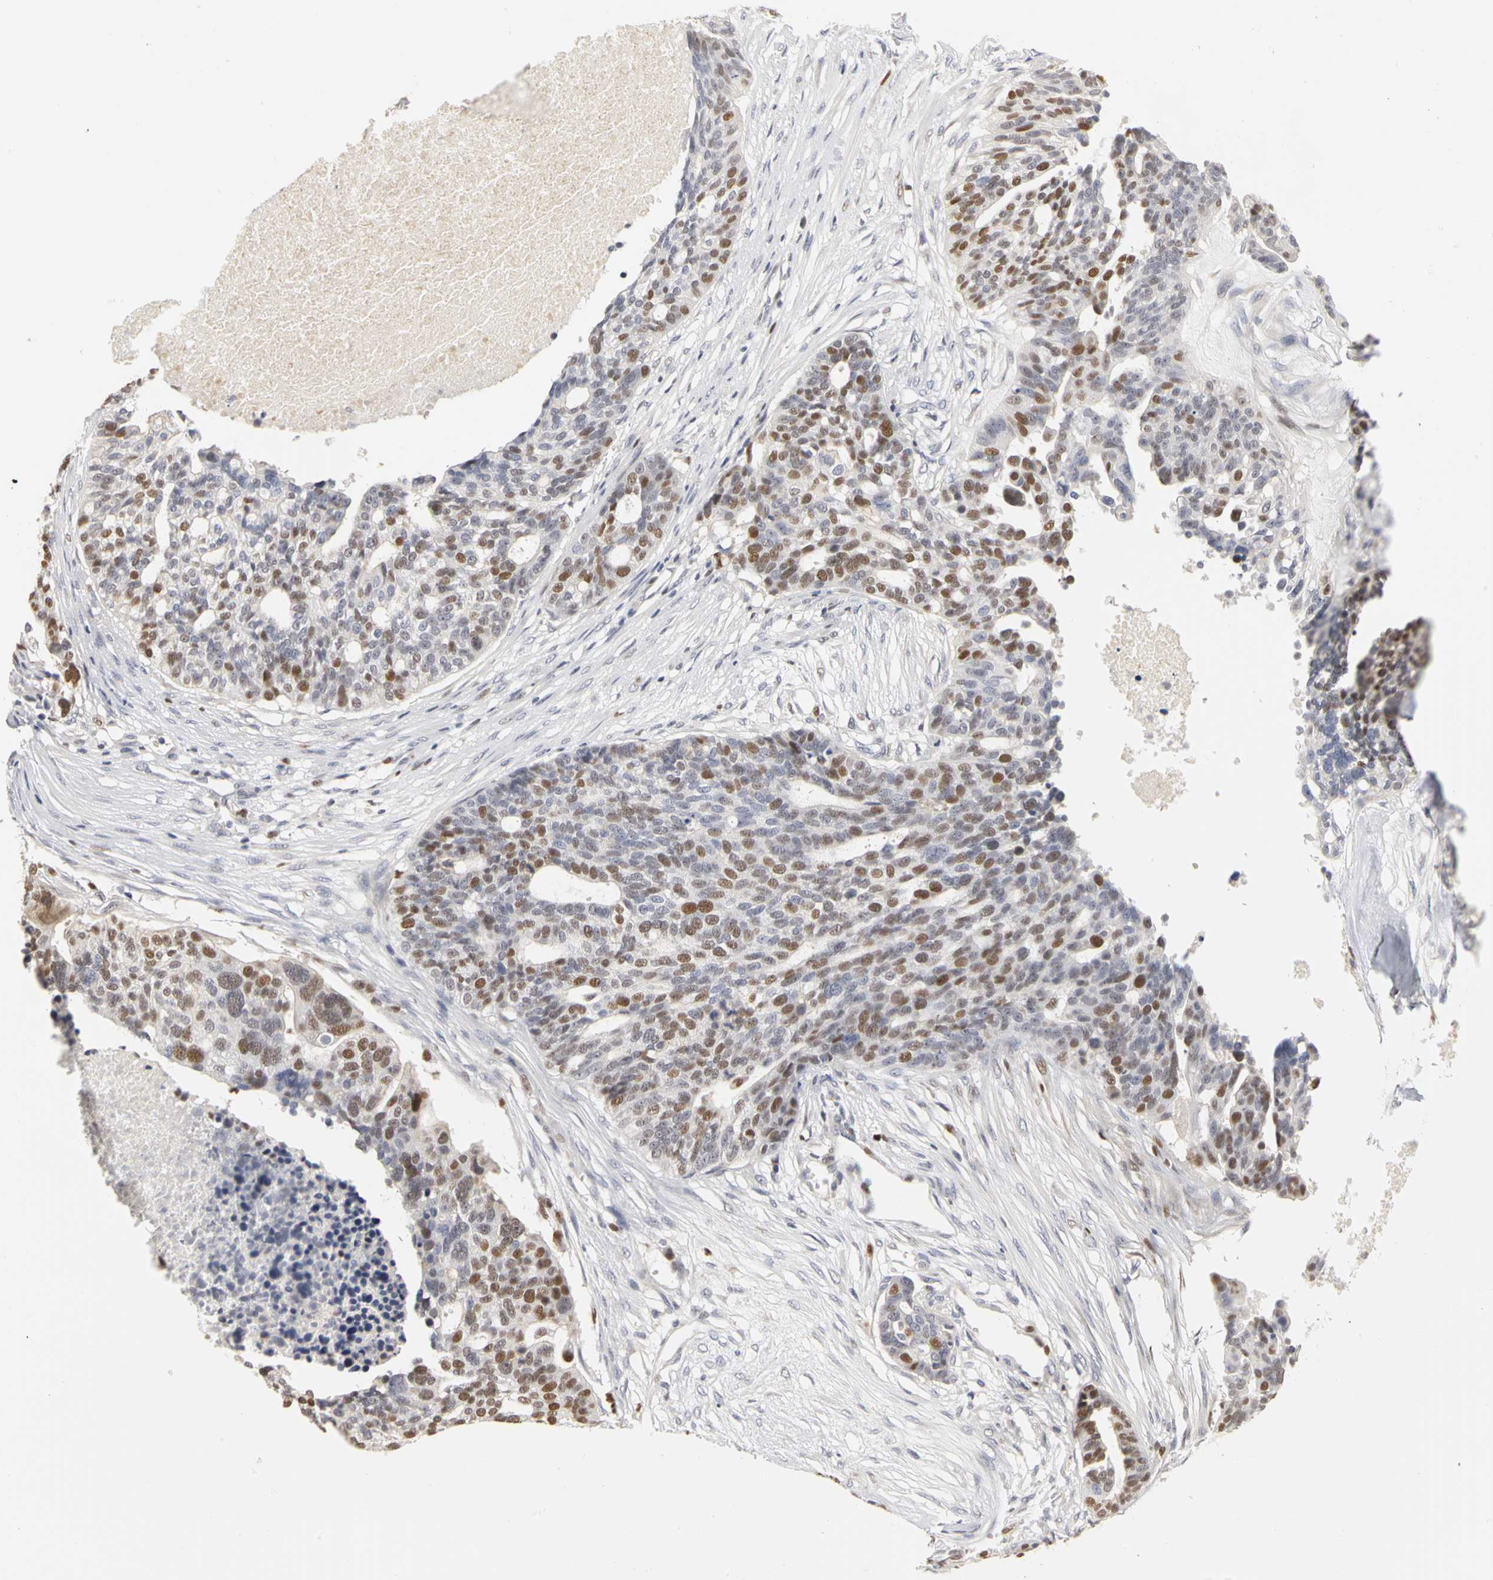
{"staining": {"intensity": "moderate", "quantity": "25%-75%", "location": "nuclear"}, "tissue": "ovarian cancer", "cell_type": "Tumor cells", "image_type": "cancer", "snomed": [{"axis": "morphology", "description": "Cystadenocarcinoma, serous, NOS"}, {"axis": "topography", "description": "Ovary"}], "caption": "Brown immunohistochemical staining in human ovarian serous cystadenocarcinoma reveals moderate nuclear staining in about 25%-75% of tumor cells.", "gene": "MCM6", "patient": {"sex": "female", "age": 59}}